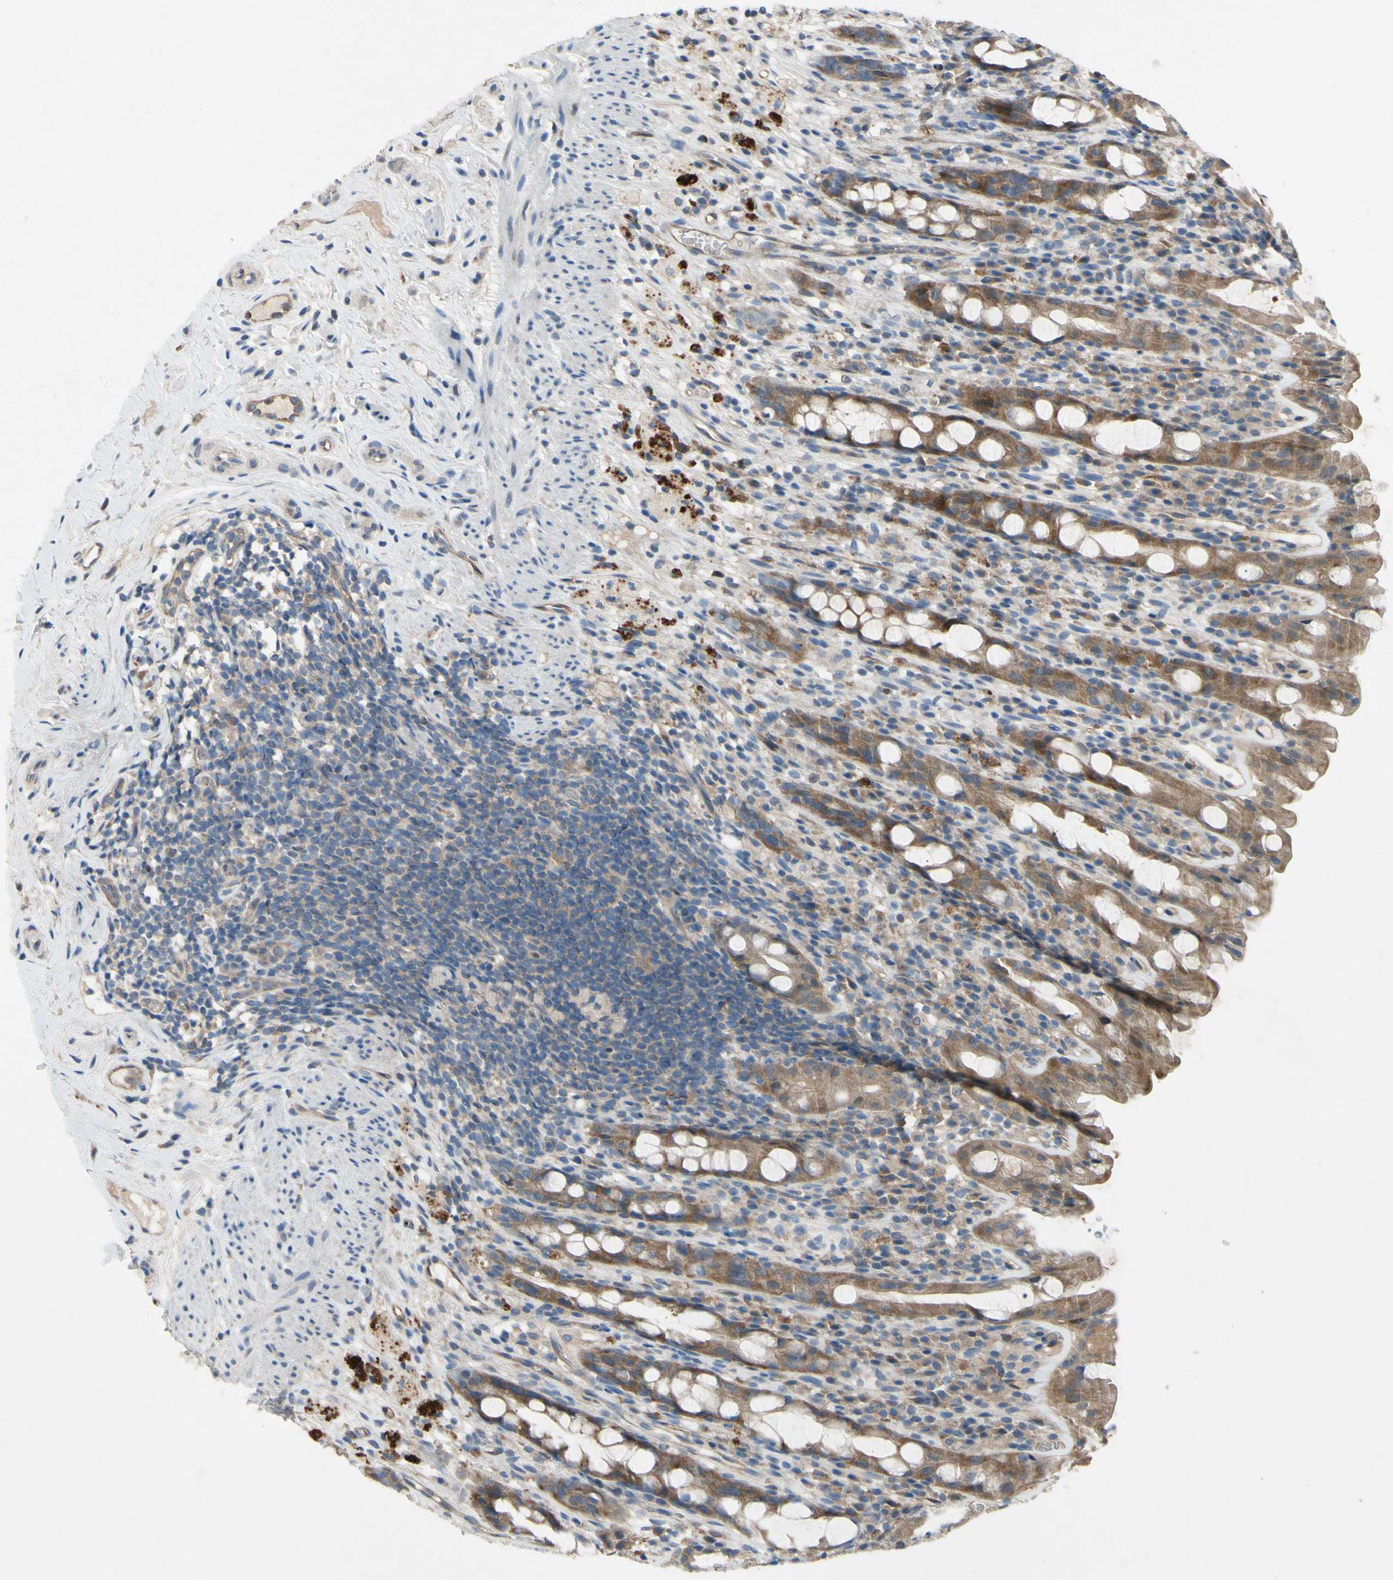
{"staining": {"intensity": "moderate", "quantity": ">75%", "location": "cytoplasmic/membranous"}, "tissue": "rectum", "cell_type": "Glandular cells", "image_type": "normal", "snomed": [{"axis": "morphology", "description": "Normal tissue, NOS"}, {"axis": "topography", "description": "Rectum"}], "caption": "Moderate cytoplasmic/membranous protein positivity is present in about >75% of glandular cells in rectum. (Stains: DAB in brown, nuclei in blue, Microscopy: brightfield microscopy at high magnification).", "gene": "HILPDA", "patient": {"sex": "male", "age": 44}}